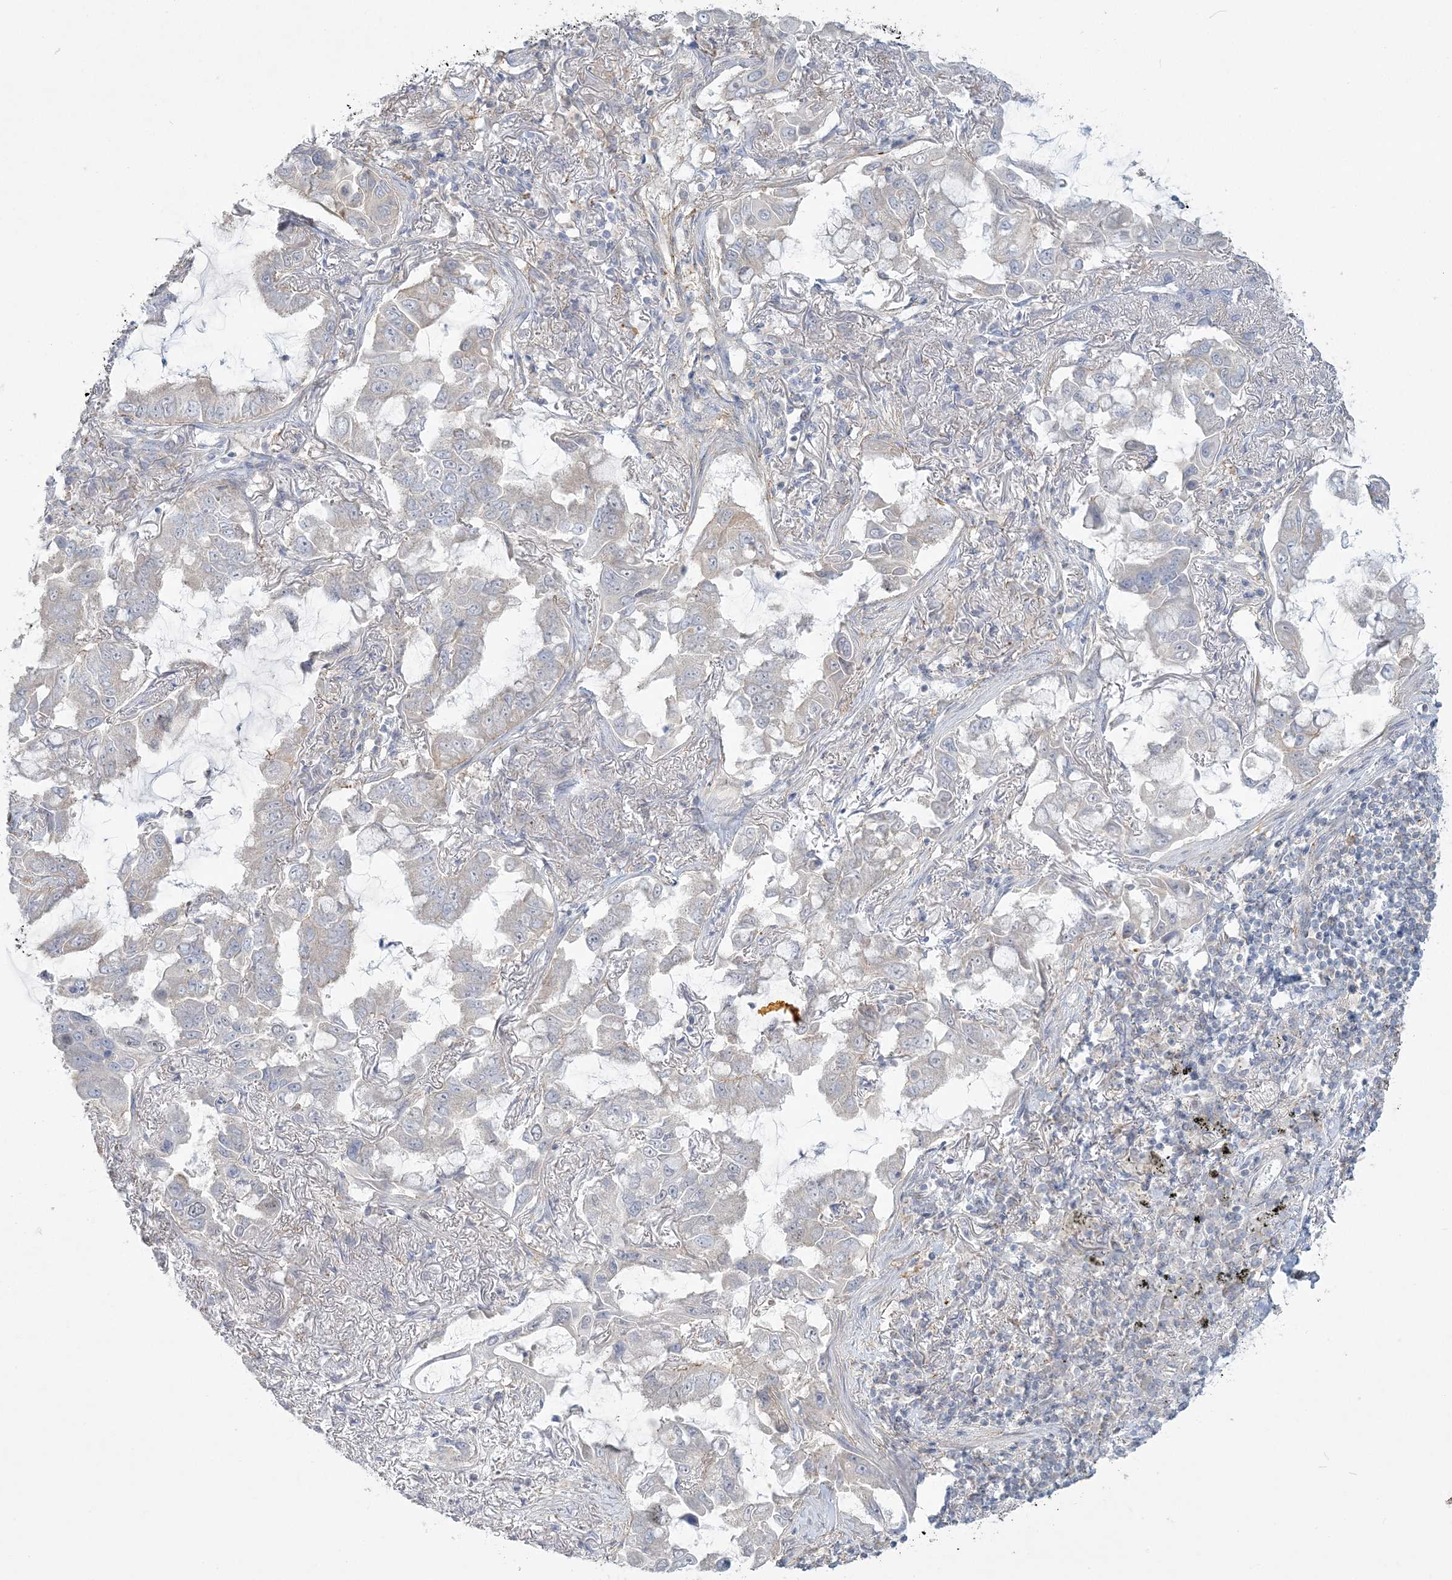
{"staining": {"intensity": "negative", "quantity": "none", "location": "none"}, "tissue": "lung cancer", "cell_type": "Tumor cells", "image_type": "cancer", "snomed": [{"axis": "morphology", "description": "Adenocarcinoma, NOS"}, {"axis": "topography", "description": "Lung"}], "caption": "Lung cancer was stained to show a protein in brown. There is no significant expression in tumor cells.", "gene": "ANKS1A", "patient": {"sex": "male", "age": 64}}